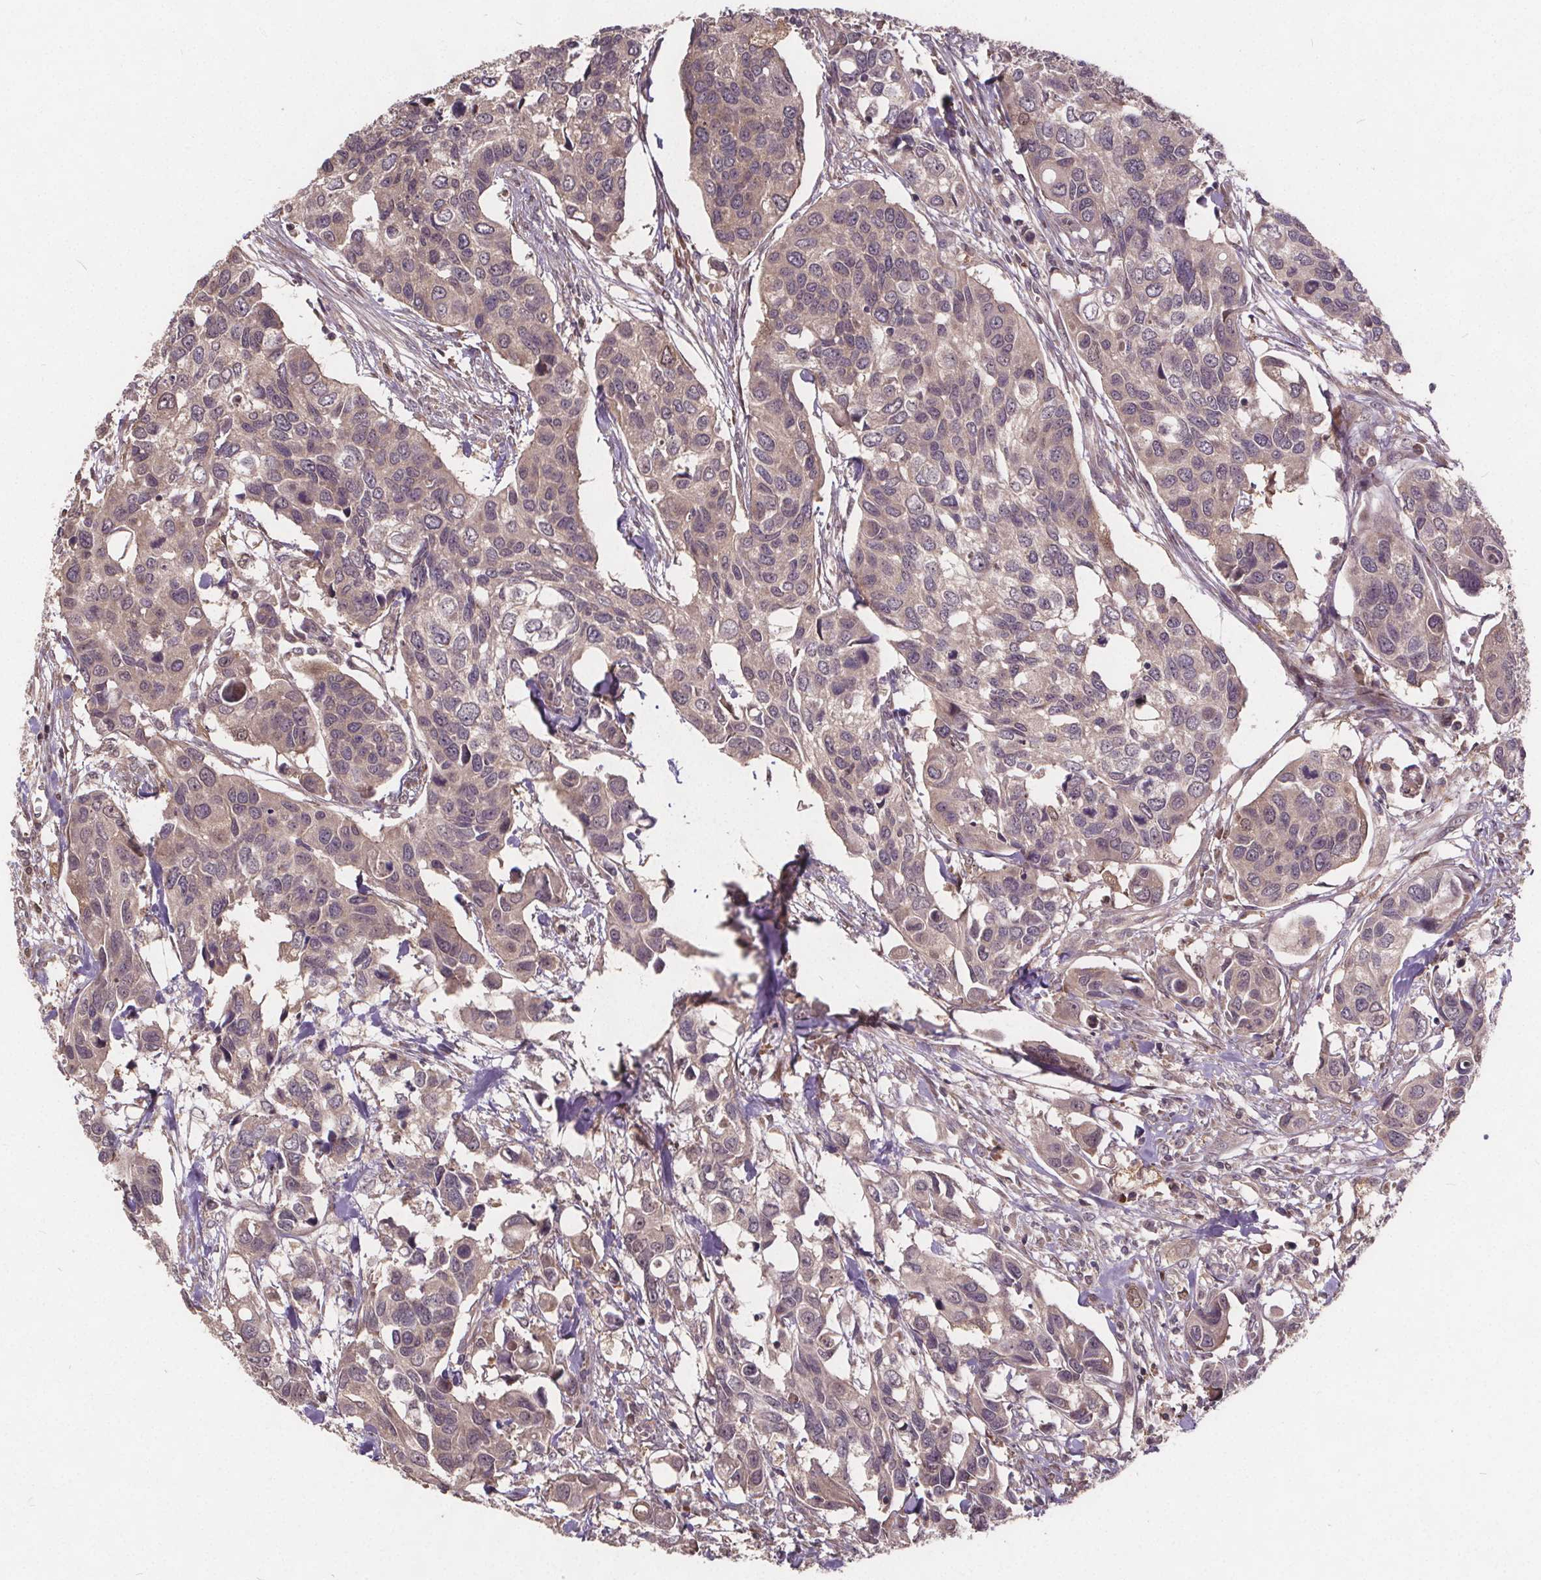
{"staining": {"intensity": "weak", "quantity": "<25%", "location": "cytoplasmic/membranous"}, "tissue": "urothelial cancer", "cell_type": "Tumor cells", "image_type": "cancer", "snomed": [{"axis": "morphology", "description": "Urothelial carcinoma, High grade"}, {"axis": "topography", "description": "Urinary bladder"}], "caption": "Tumor cells are negative for brown protein staining in urothelial carcinoma (high-grade).", "gene": "USP9X", "patient": {"sex": "male", "age": 60}}